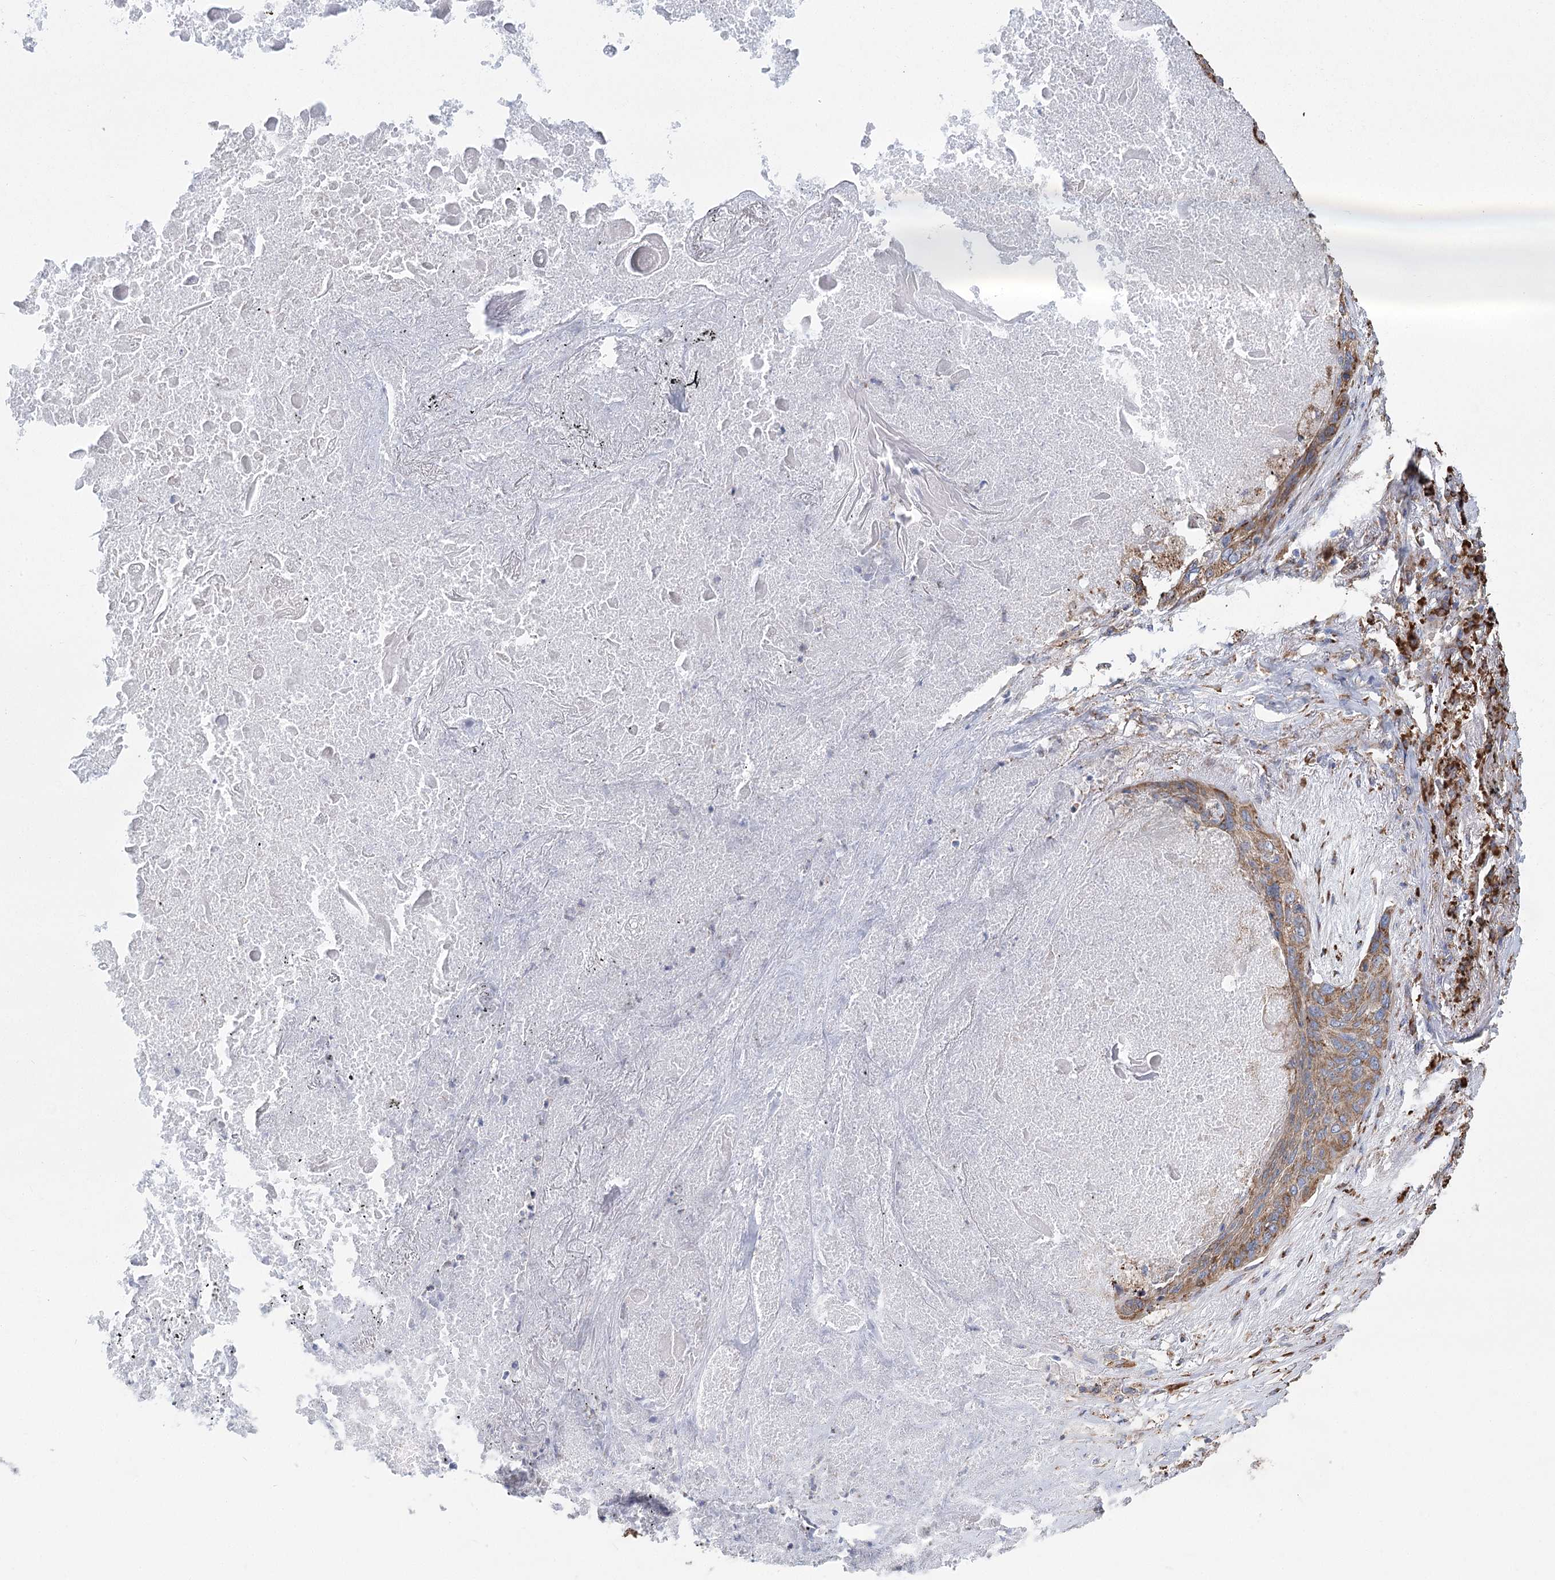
{"staining": {"intensity": "moderate", "quantity": ">75%", "location": "cytoplasmic/membranous"}, "tissue": "lung cancer", "cell_type": "Tumor cells", "image_type": "cancer", "snomed": [{"axis": "morphology", "description": "Squamous cell carcinoma, NOS"}, {"axis": "topography", "description": "Lung"}], "caption": "Lung cancer tissue demonstrates moderate cytoplasmic/membranous staining in approximately >75% of tumor cells The protein is stained brown, and the nuclei are stained in blue (DAB (3,3'-diaminobenzidine) IHC with brightfield microscopy, high magnification).", "gene": "METTL24", "patient": {"sex": "female", "age": 63}}